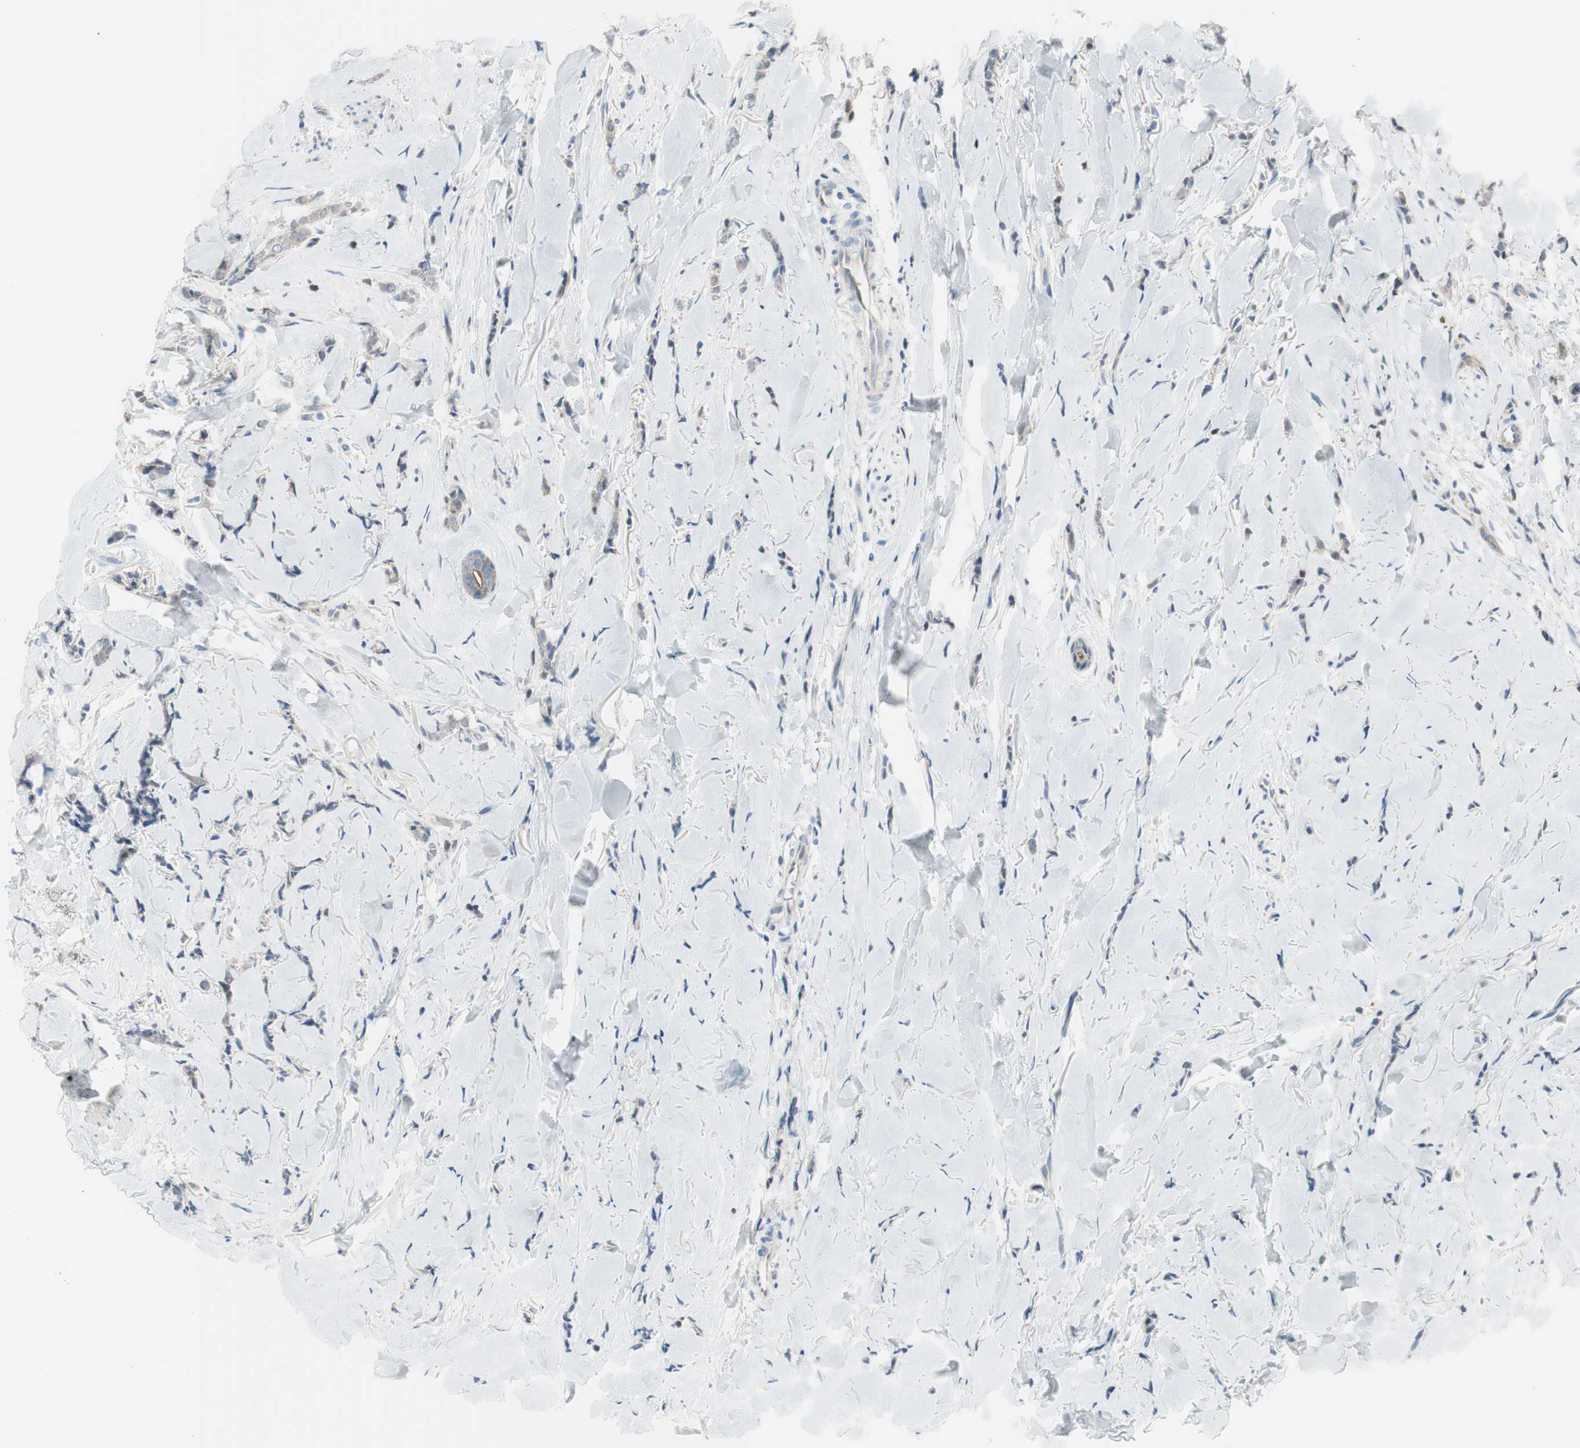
{"staining": {"intensity": "weak", "quantity": ">75%", "location": "cytoplasmic/membranous"}, "tissue": "breast cancer", "cell_type": "Tumor cells", "image_type": "cancer", "snomed": [{"axis": "morphology", "description": "Lobular carcinoma"}, {"axis": "topography", "description": "Skin"}, {"axis": "topography", "description": "Breast"}], "caption": "Breast cancer (lobular carcinoma) stained with a protein marker reveals weak staining in tumor cells.", "gene": "SLC9A3R1", "patient": {"sex": "female", "age": 46}}